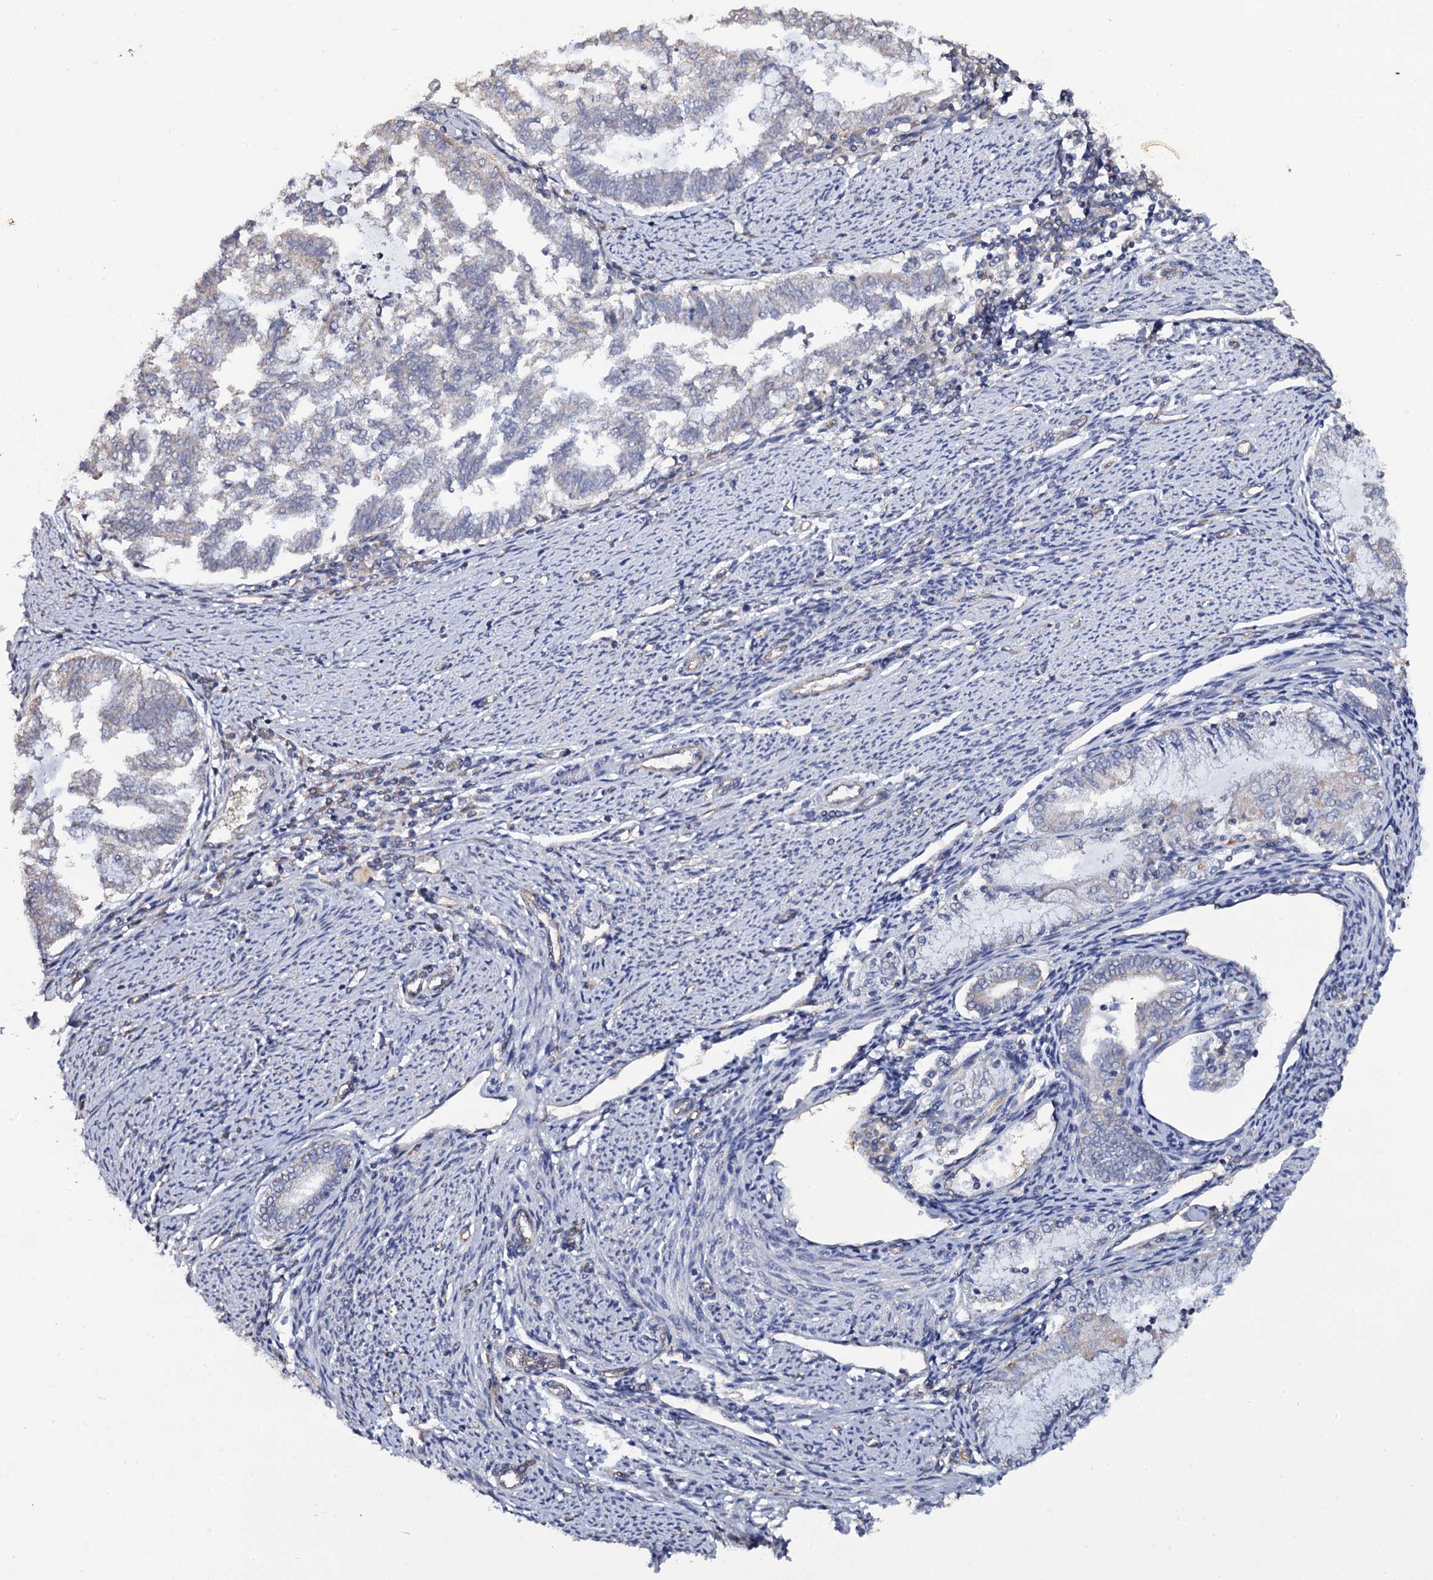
{"staining": {"intensity": "weak", "quantity": "<25%", "location": "cytoplasmic/membranous"}, "tissue": "endometrial cancer", "cell_type": "Tumor cells", "image_type": "cancer", "snomed": [{"axis": "morphology", "description": "Adenocarcinoma, NOS"}, {"axis": "topography", "description": "Endometrium"}], "caption": "Immunohistochemical staining of adenocarcinoma (endometrial) reveals no significant positivity in tumor cells.", "gene": "TTC23", "patient": {"sex": "female", "age": 79}}